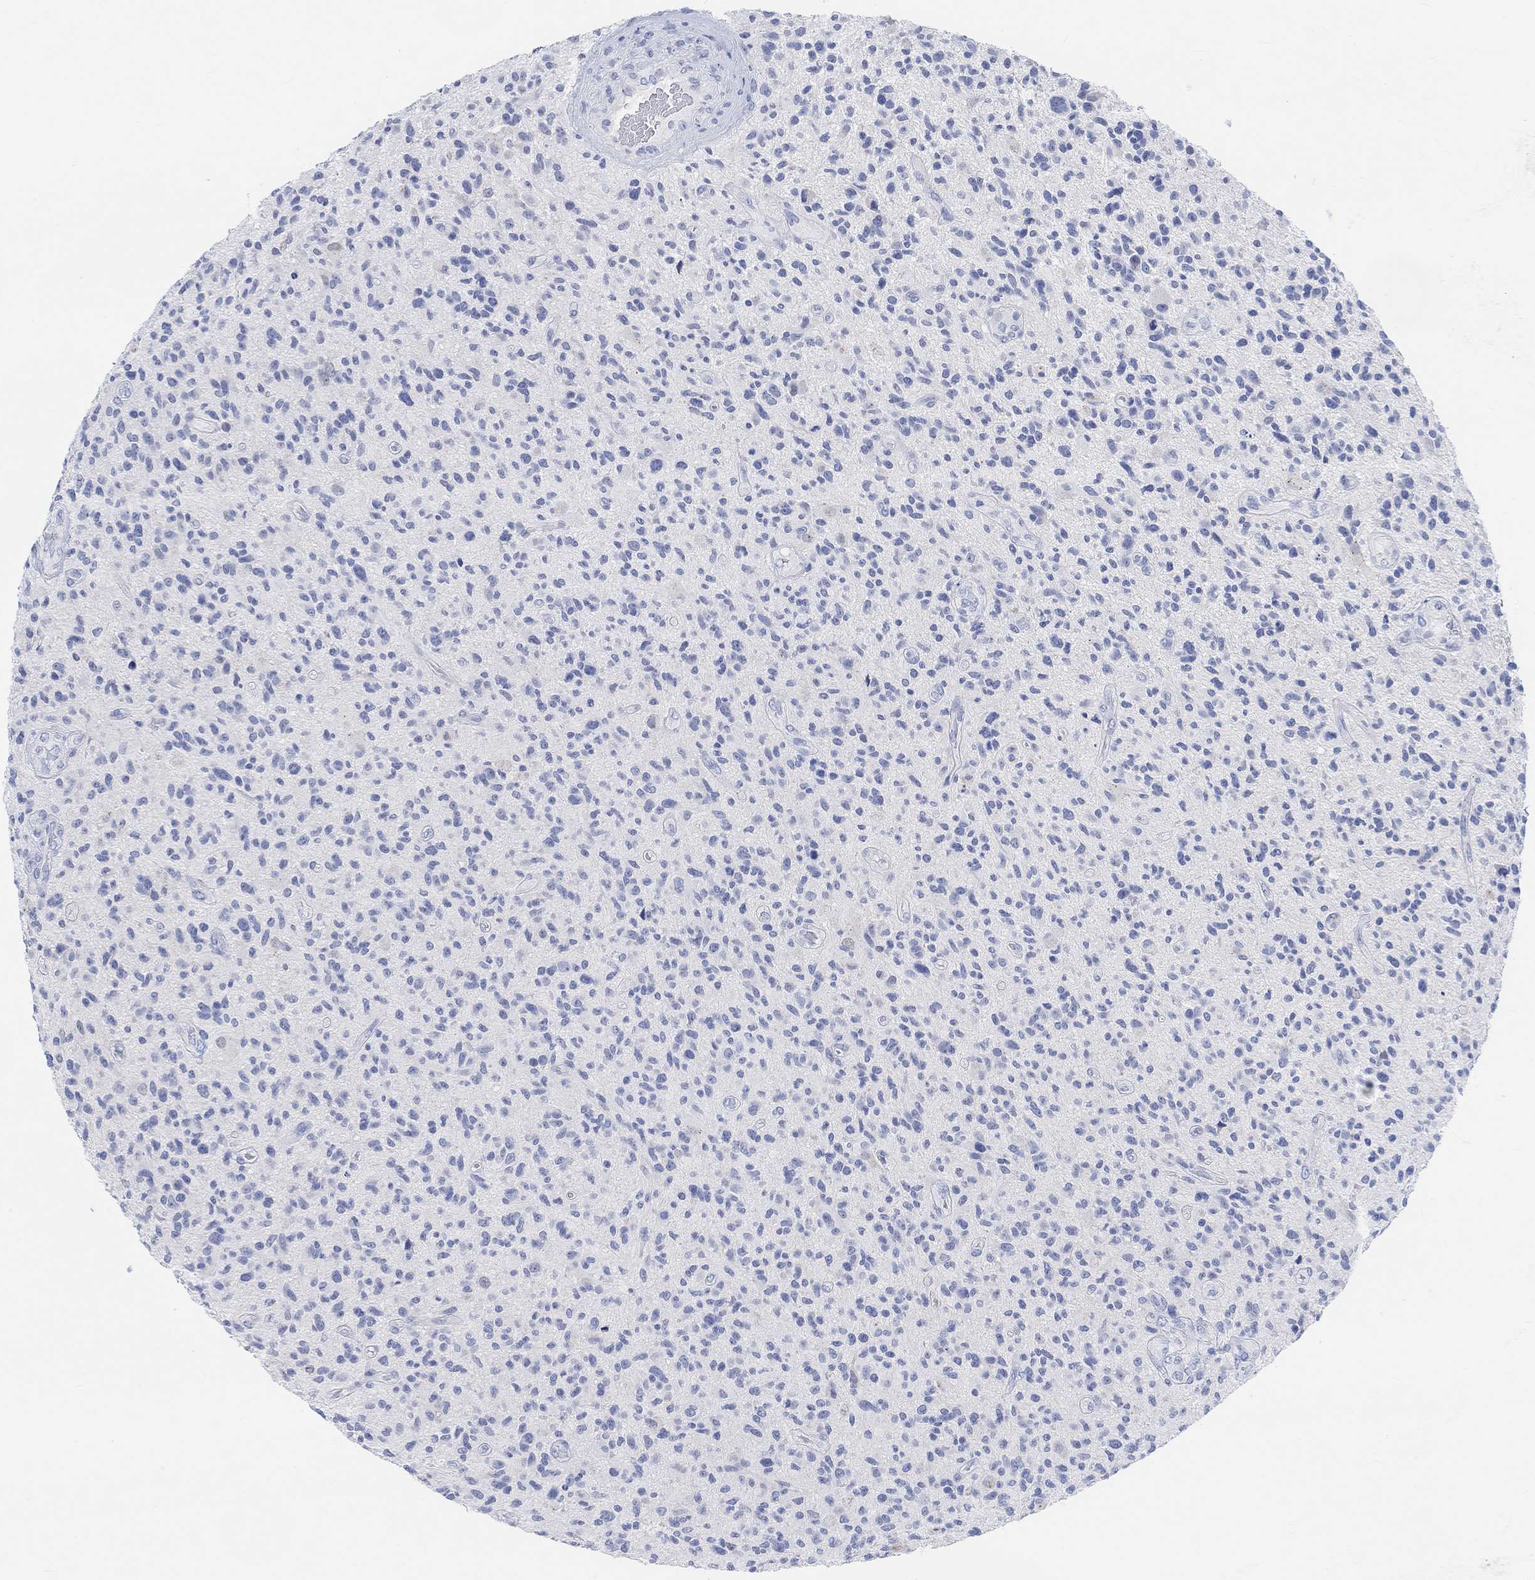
{"staining": {"intensity": "negative", "quantity": "none", "location": "none"}, "tissue": "glioma", "cell_type": "Tumor cells", "image_type": "cancer", "snomed": [{"axis": "morphology", "description": "Glioma, malignant, High grade"}, {"axis": "topography", "description": "Brain"}], "caption": "IHC micrograph of neoplastic tissue: human malignant glioma (high-grade) stained with DAB (3,3'-diaminobenzidine) displays no significant protein positivity in tumor cells.", "gene": "ENO4", "patient": {"sex": "male", "age": 47}}